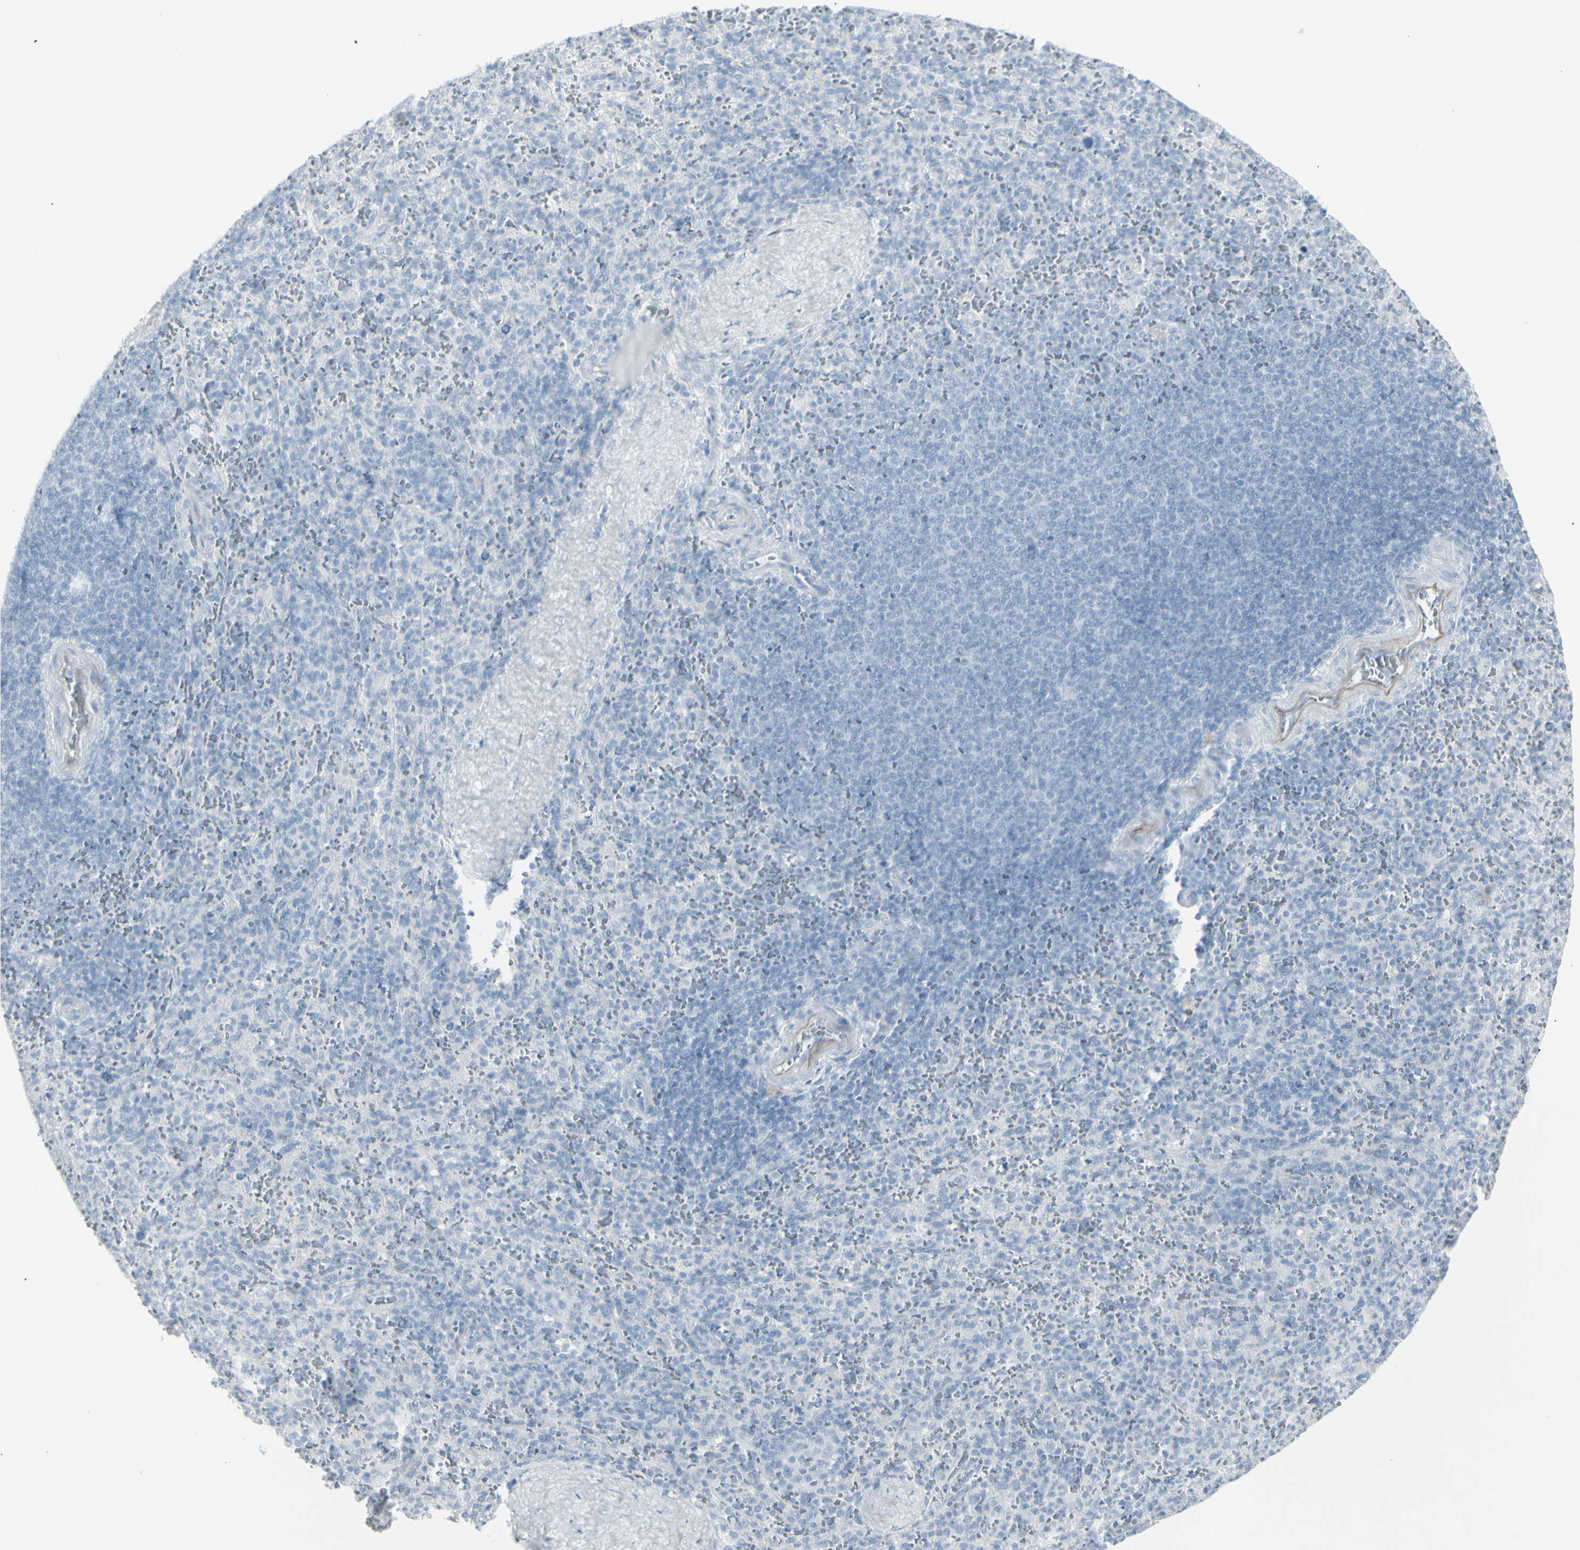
{"staining": {"intensity": "negative", "quantity": "none", "location": "none"}, "tissue": "spleen", "cell_type": "Cells in red pulp", "image_type": "normal", "snomed": [{"axis": "morphology", "description": "Normal tissue, NOS"}, {"axis": "topography", "description": "Spleen"}], "caption": "There is no significant expression in cells in red pulp of spleen. (Stains: DAB (3,3'-diaminobenzidine) immunohistochemistry with hematoxylin counter stain, Microscopy: brightfield microscopy at high magnification).", "gene": "YBX2", "patient": {"sex": "male", "age": 36}}